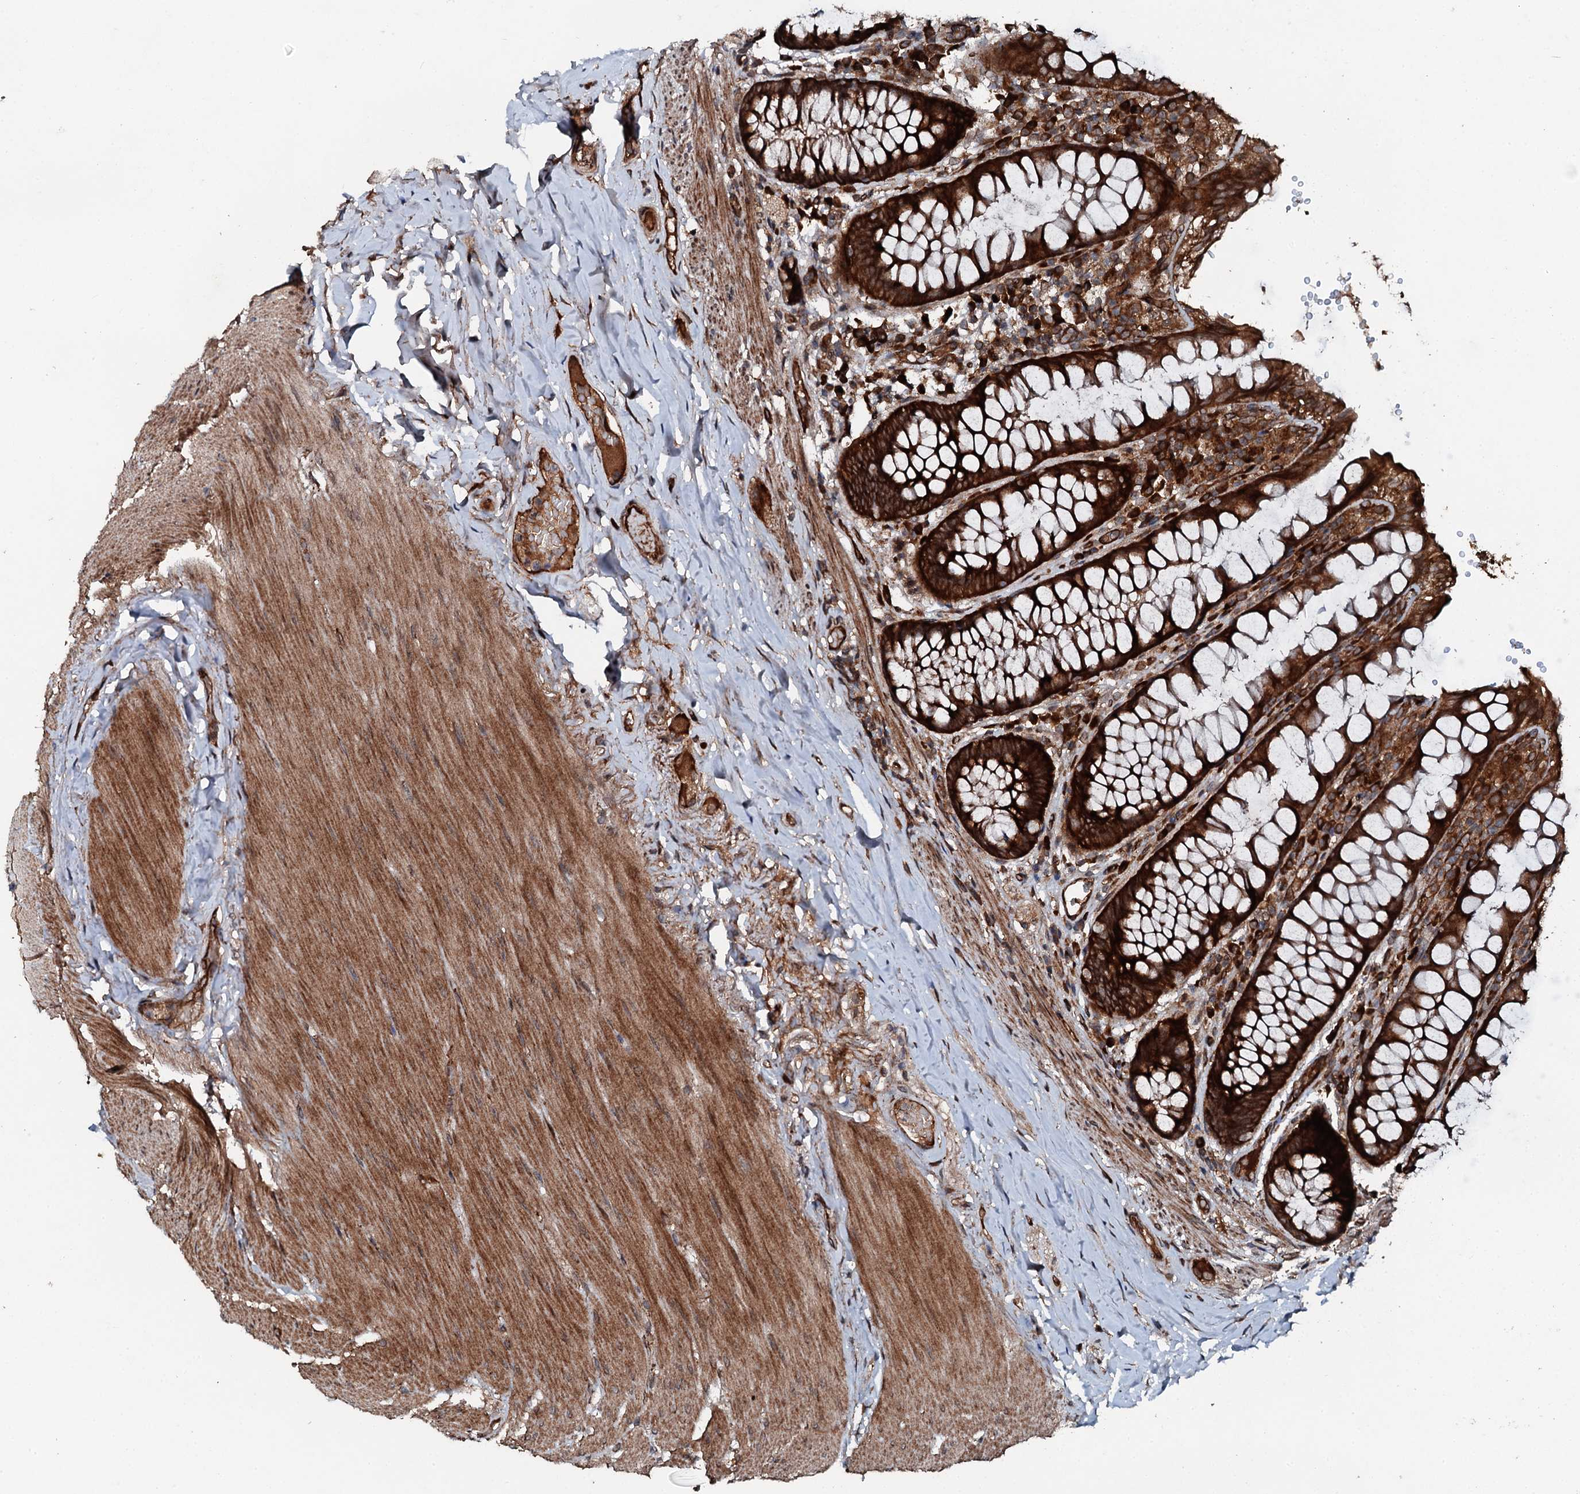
{"staining": {"intensity": "strong", "quantity": ">75%", "location": "cytoplasmic/membranous"}, "tissue": "rectum", "cell_type": "Glandular cells", "image_type": "normal", "snomed": [{"axis": "morphology", "description": "Normal tissue, NOS"}, {"axis": "topography", "description": "Rectum"}], "caption": "Human rectum stained with a brown dye displays strong cytoplasmic/membranous positive staining in about >75% of glandular cells.", "gene": "FLYWCH1", "patient": {"sex": "male", "age": 83}}